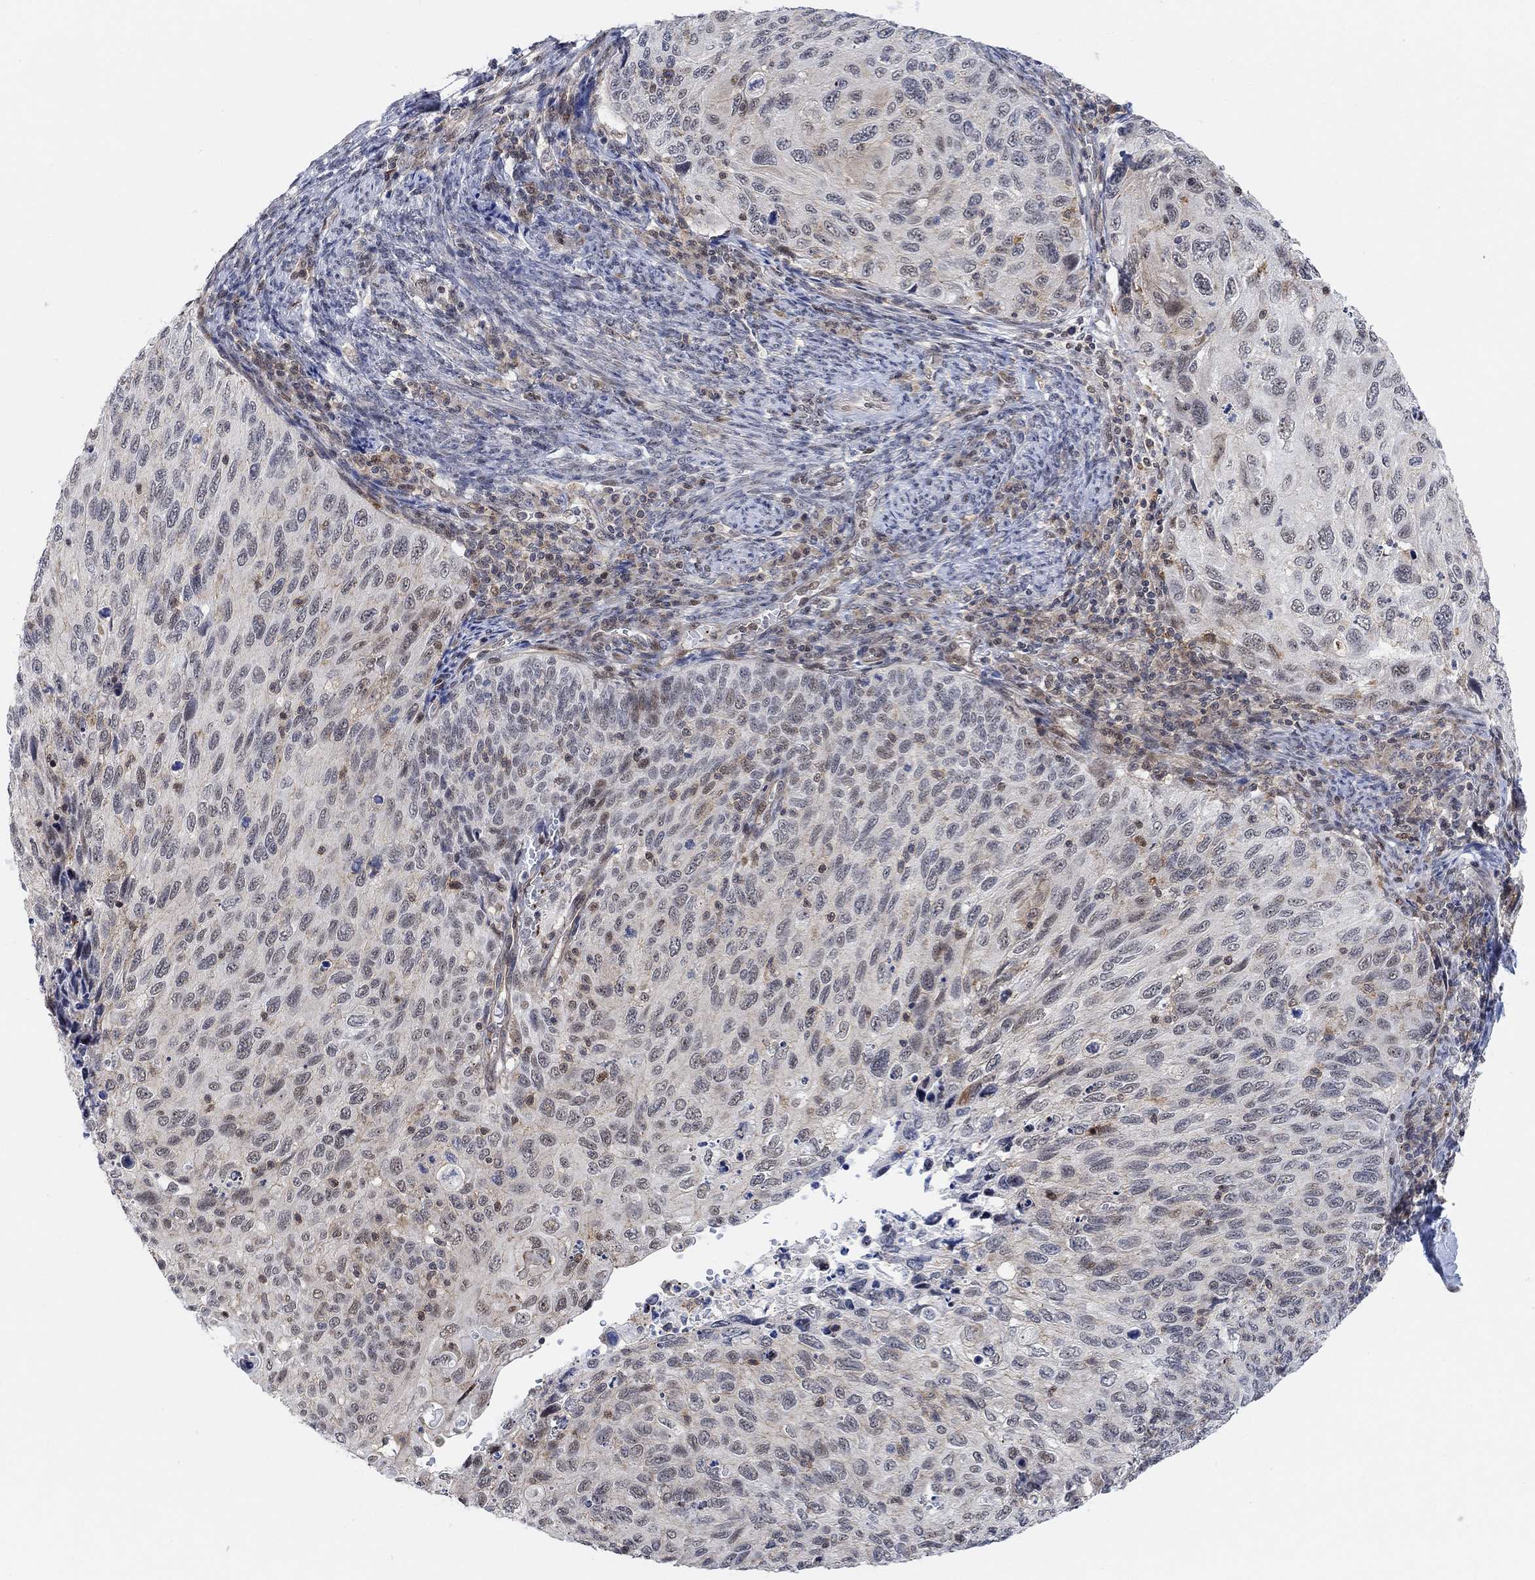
{"staining": {"intensity": "moderate", "quantity": "<25%", "location": "nuclear"}, "tissue": "cervical cancer", "cell_type": "Tumor cells", "image_type": "cancer", "snomed": [{"axis": "morphology", "description": "Squamous cell carcinoma, NOS"}, {"axis": "topography", "description": "Cervix"}], "caption": "Immunohistochemistry (IHC) of squamous cell carcinoma (cervical) exhibits low levels of moderate nuclear expression in about <25% of tumor cells.", "gene": "PWWP2B", "patient": {"sex": "female", "age": 70}}